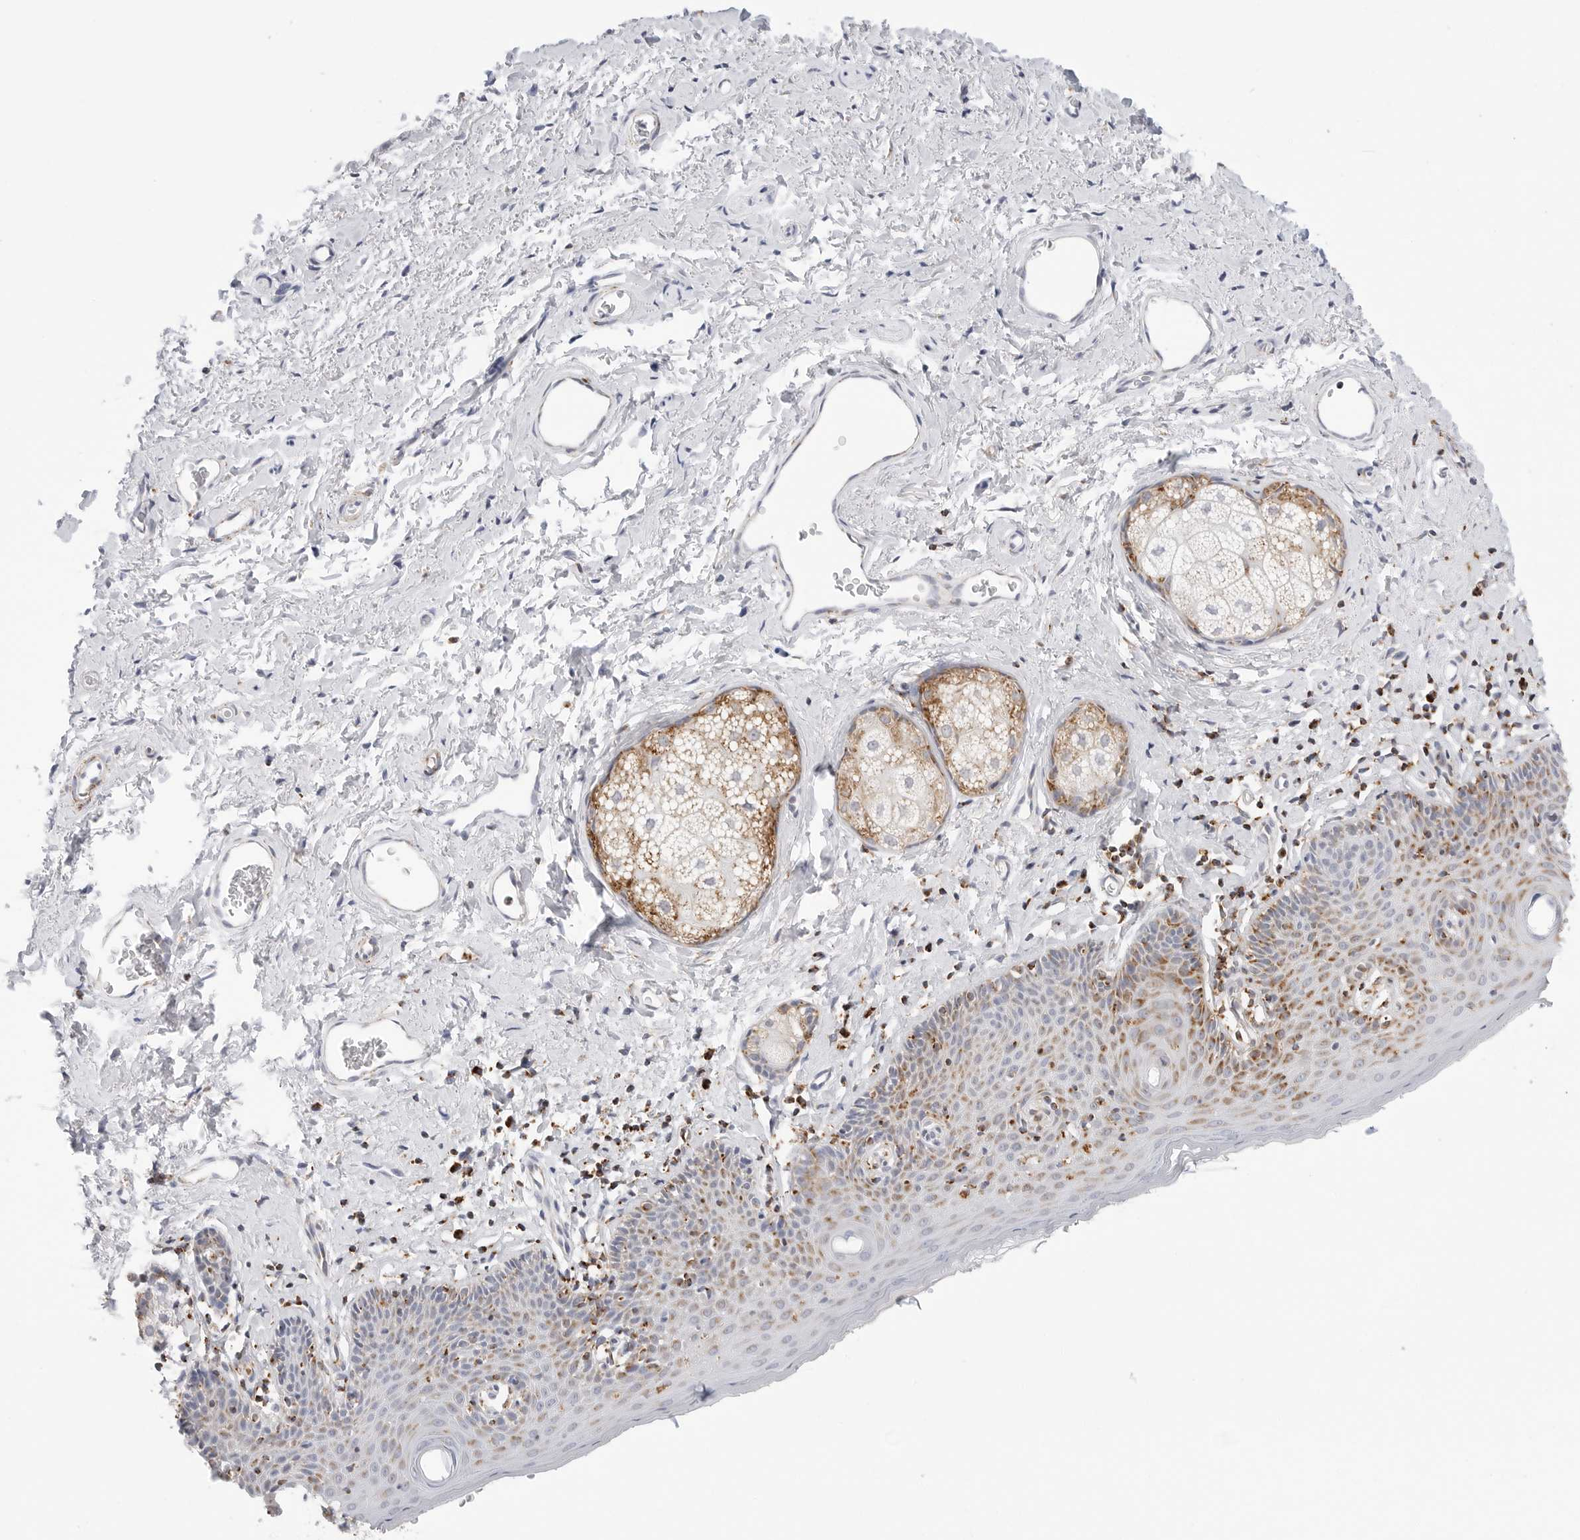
{"staining": {"intensity": "moderate", "quantity": "25%-75%", "location": "cytoplasmic/membranous"}, "tissue": "skin", "cell_type": "Epidermal cells", "image_type": "normal", "snomed": [{"axis": "morphology", "description": "Normal tissue, NOS"}, {"axis": "topography", "description": "Vulva"}], "caption": "IHC histopathology image of normal skin: human skin stained using IHC reveals medium levels of moderate protein expression localized specifically in the cytoplasmic/membranous of epidermal cells, appearing as a cytoplasmic/membranous brown color.", "gene": "ATP5IF1", "patient": {"sex": "female", "age": 66}}